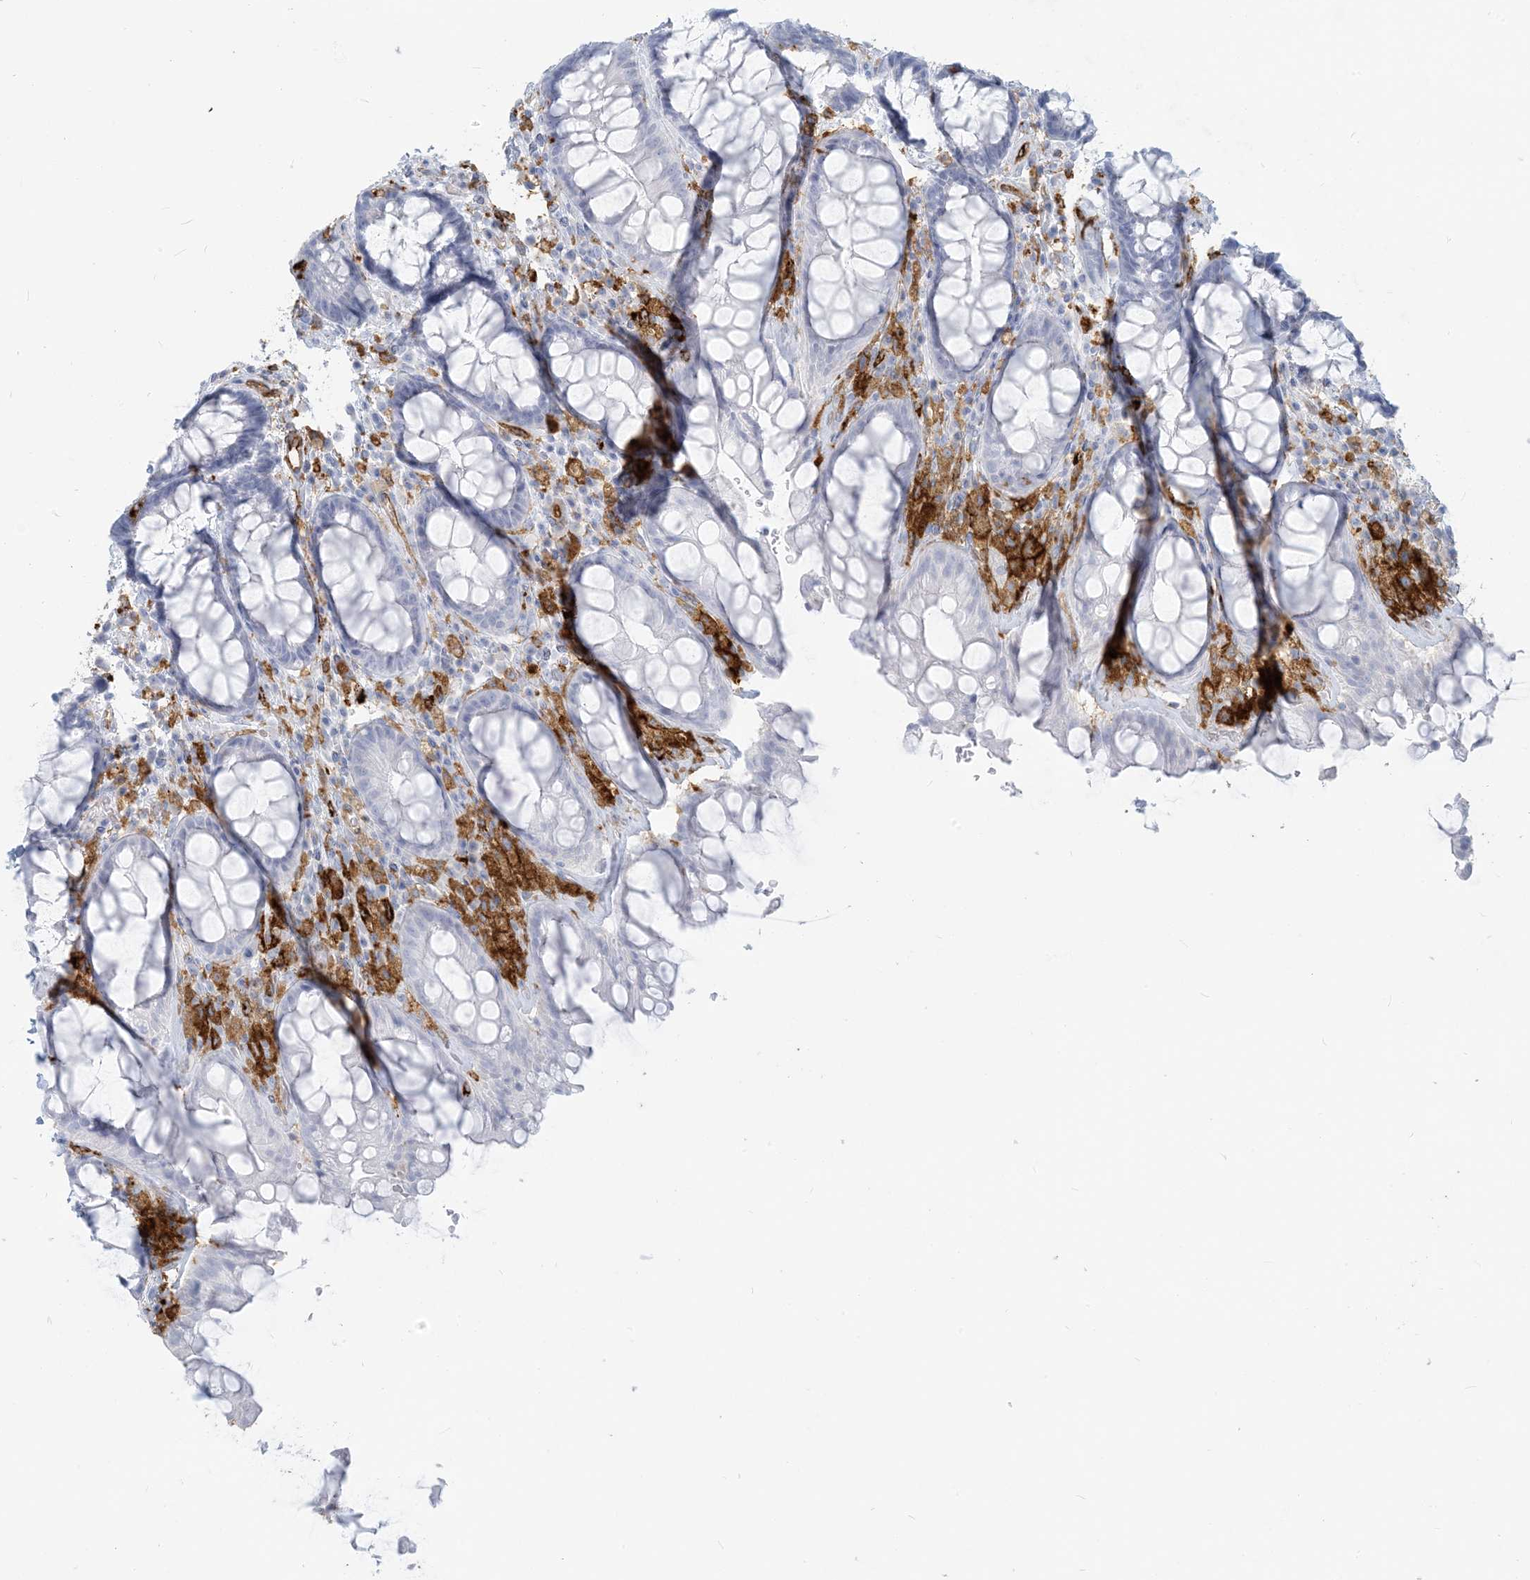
{"staining": {"intensity": "negative", "quantity": "none", "location": "none"}, "tissue": "rectum", "cell_type": "Glandular cells", "image_type": "normal", "snomed": [{"axis": "morphology", "description": "Normal tissue, NOS"}, {"axis": "topography", "description": "Rectum"}], "caption": "Human rectum stained for a protein using IHC reveals no positivity in glandular cells.", "gene": "HLA", "patient": {"sex": "male", "age": 64}}